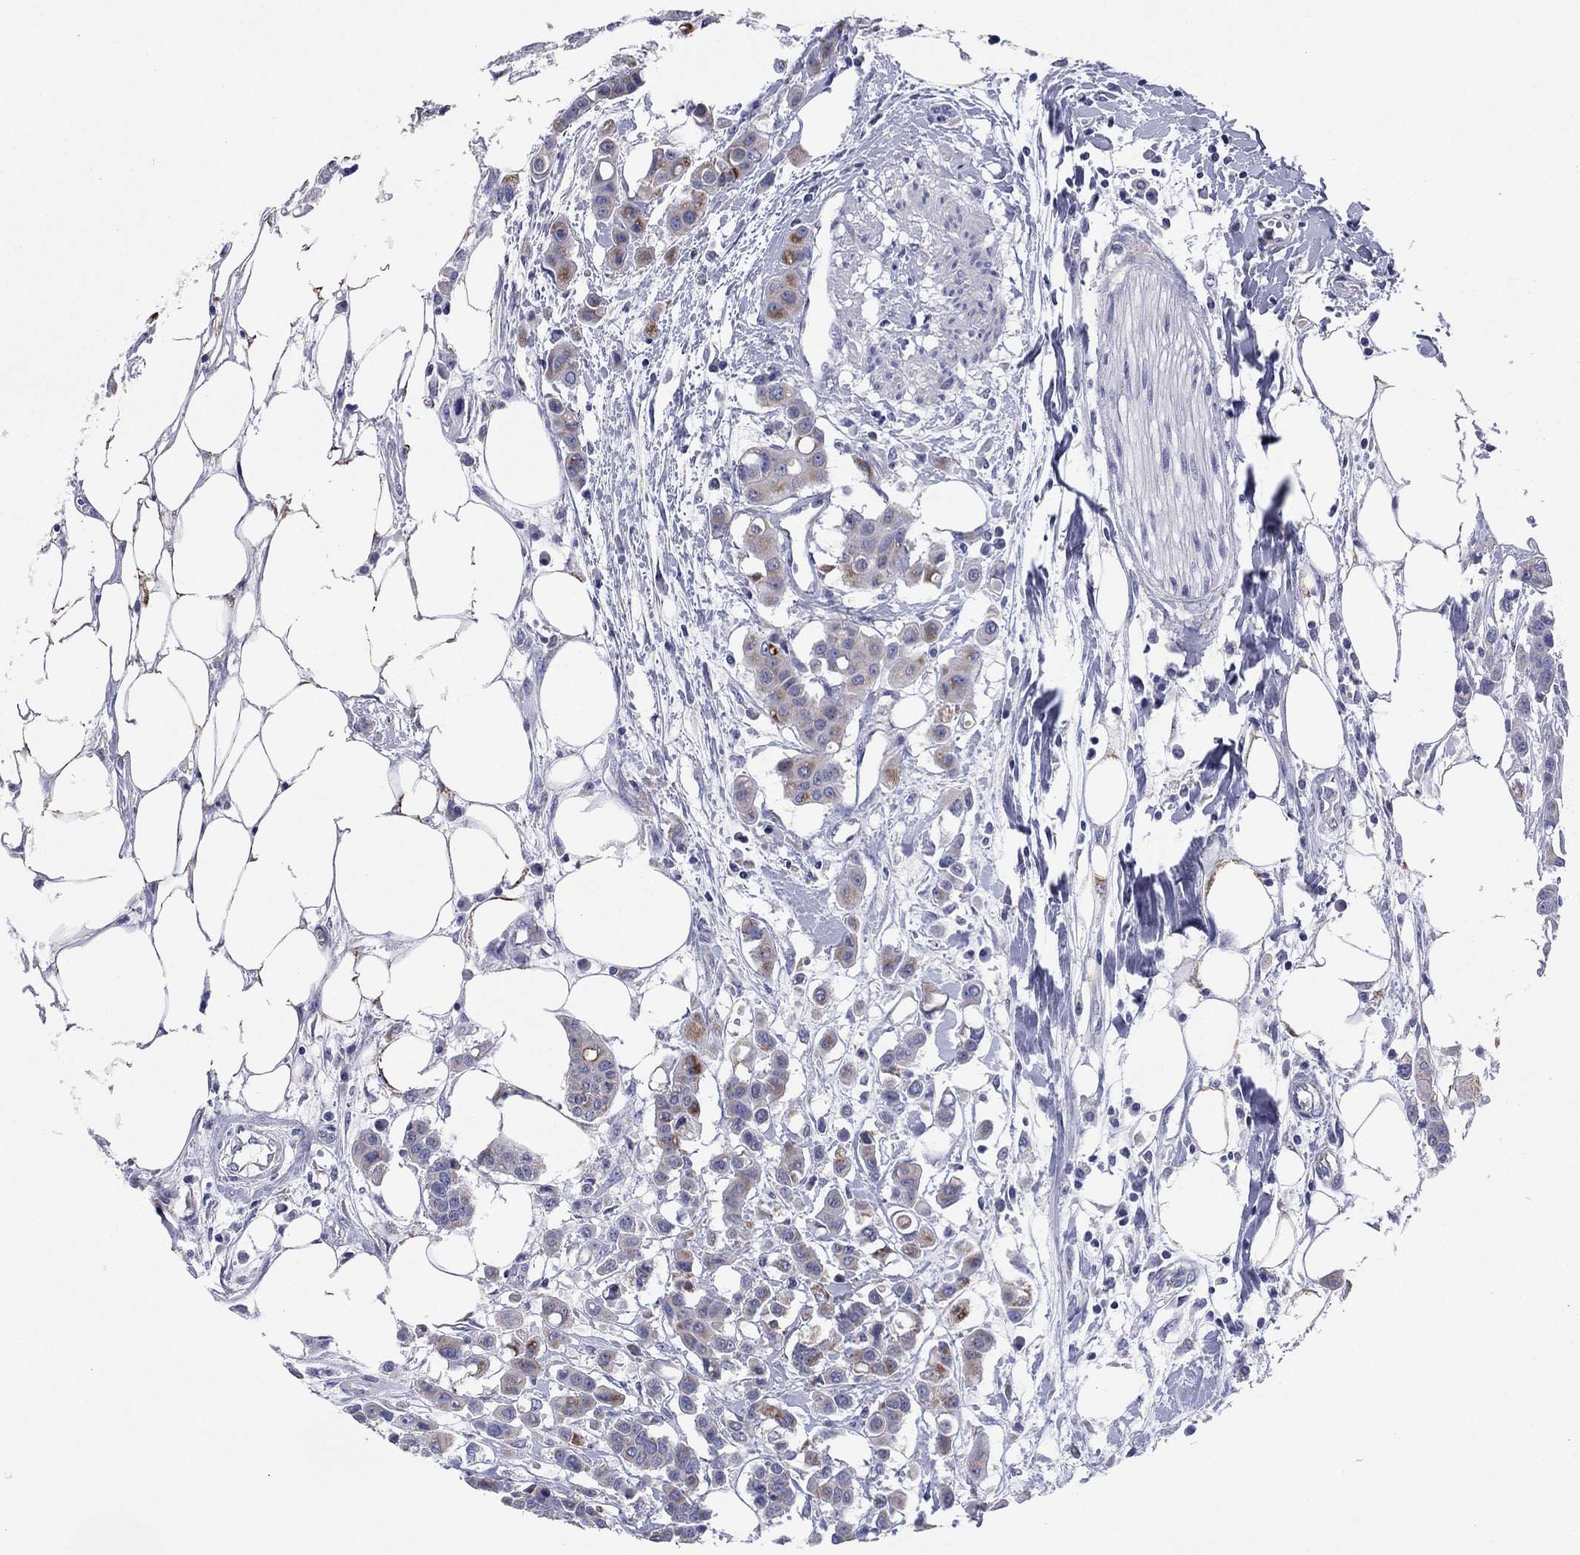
{"staining": {"intensity": "moderate", "quantity": "<25%", "location": "cytoplasmic/membranous"}, "tissue": "carcinoid", "cell_type": "Tumor cells", "image_type": "cancer", "snomed": [{"axis": "morphology", "description": "Carcinoid, malignant, NOS"}, {"axis": "topography", "description": "Colon"}], "caption": "This photomicrograph shows immunohistochemistry staining of human carcinoid, with low moderate cytoplasmic/membranous expression in approximately <25% of tumor cells.", "gene": "MGST3", "patient": {"sex": "male", "age": 81}}